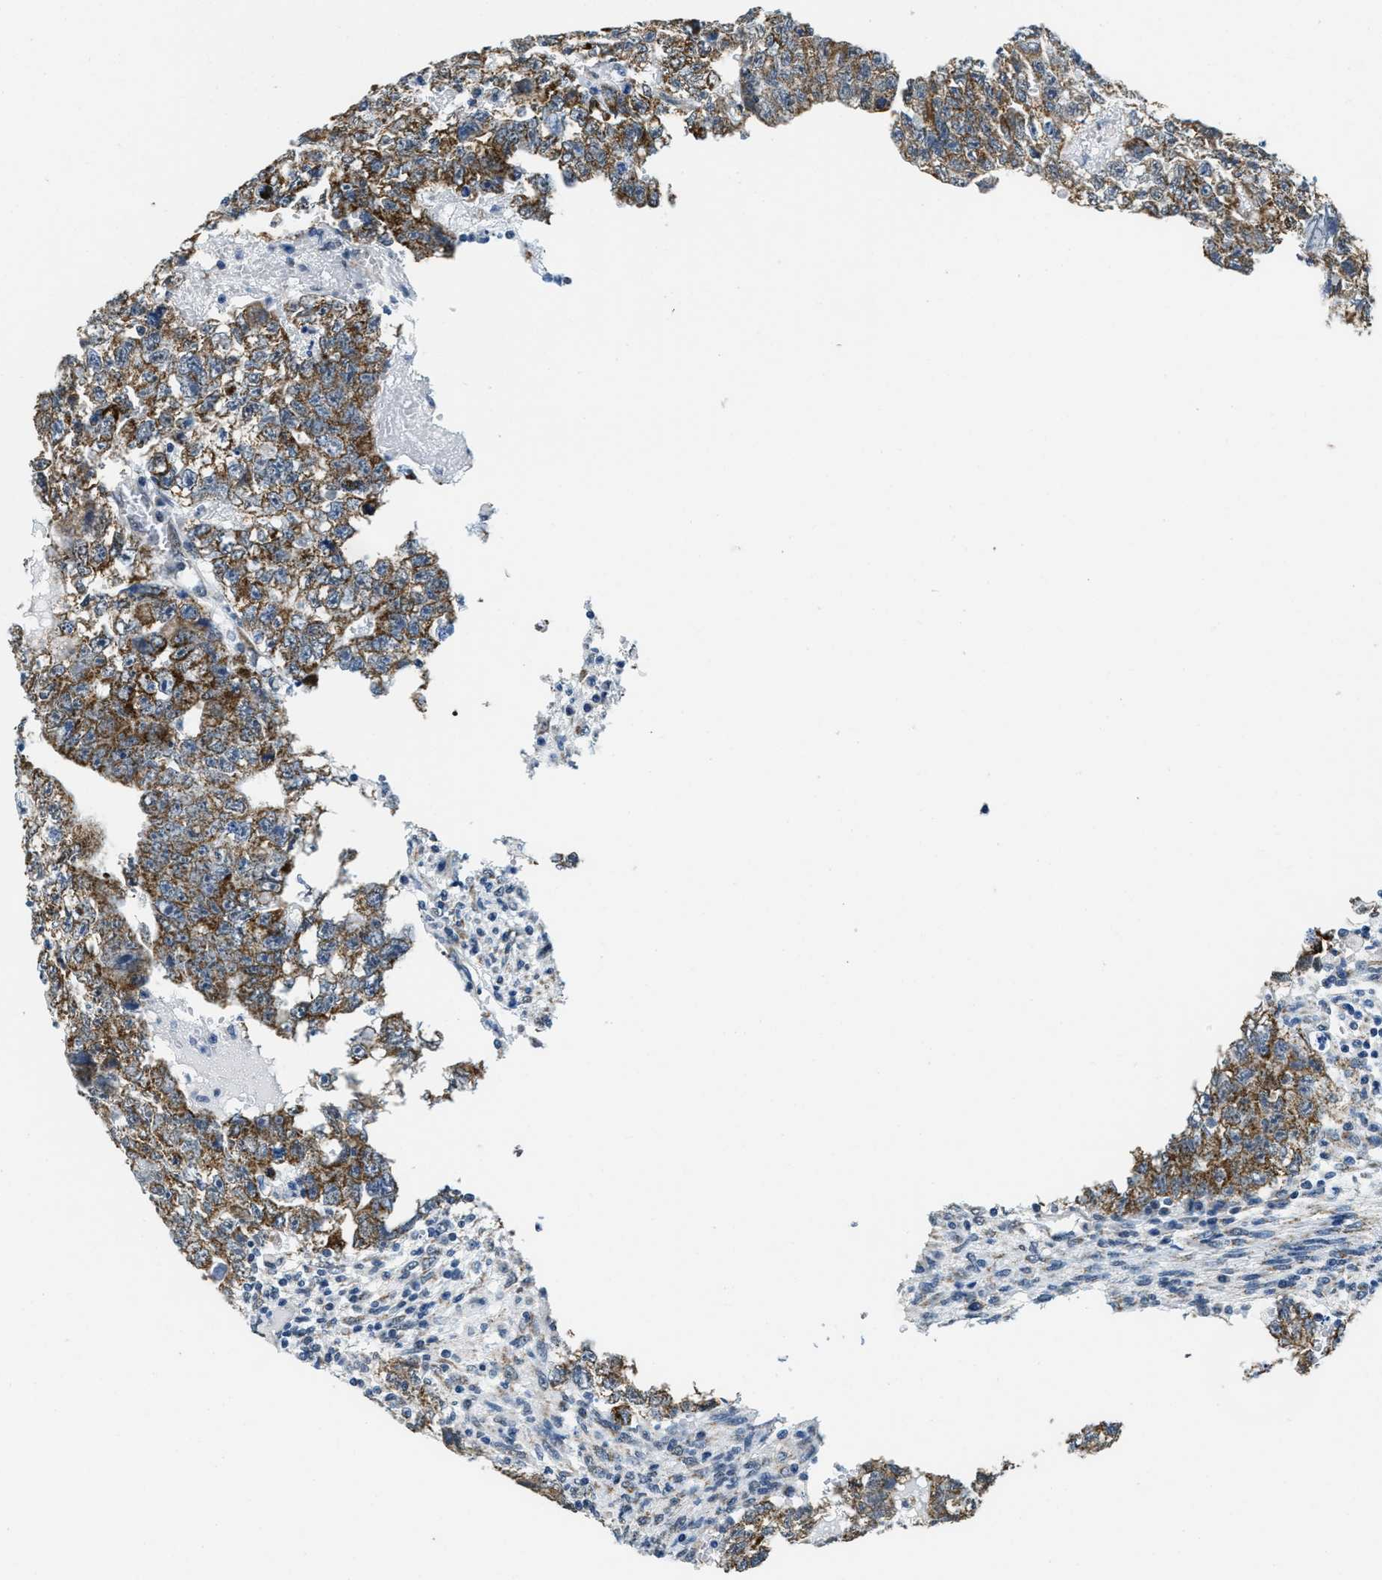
{"staining": {"intensity": "moderate", "quantity": ">75%", "location": "cytoplasmic/membranous"}, "tissue": "testis cancer", "cell_type": "Tumor cells", "image_type": "cancer", "snomed": [{"axis": "morphology", "description": "Seminoma, NOS"}, {"axis": "morphology", "description": "Carcinoma, Embryonal, NOS"}, {"axis": "topography", "description": "Testis"}], "caption": "Immunohistochemical staining of human testis cancer exhibits moderate cytoplasmic/membranous protein staining in approximately >75% of tumor cells.", "gene": "TOMM70", "patient": {"sex": "male", "age": 38}}